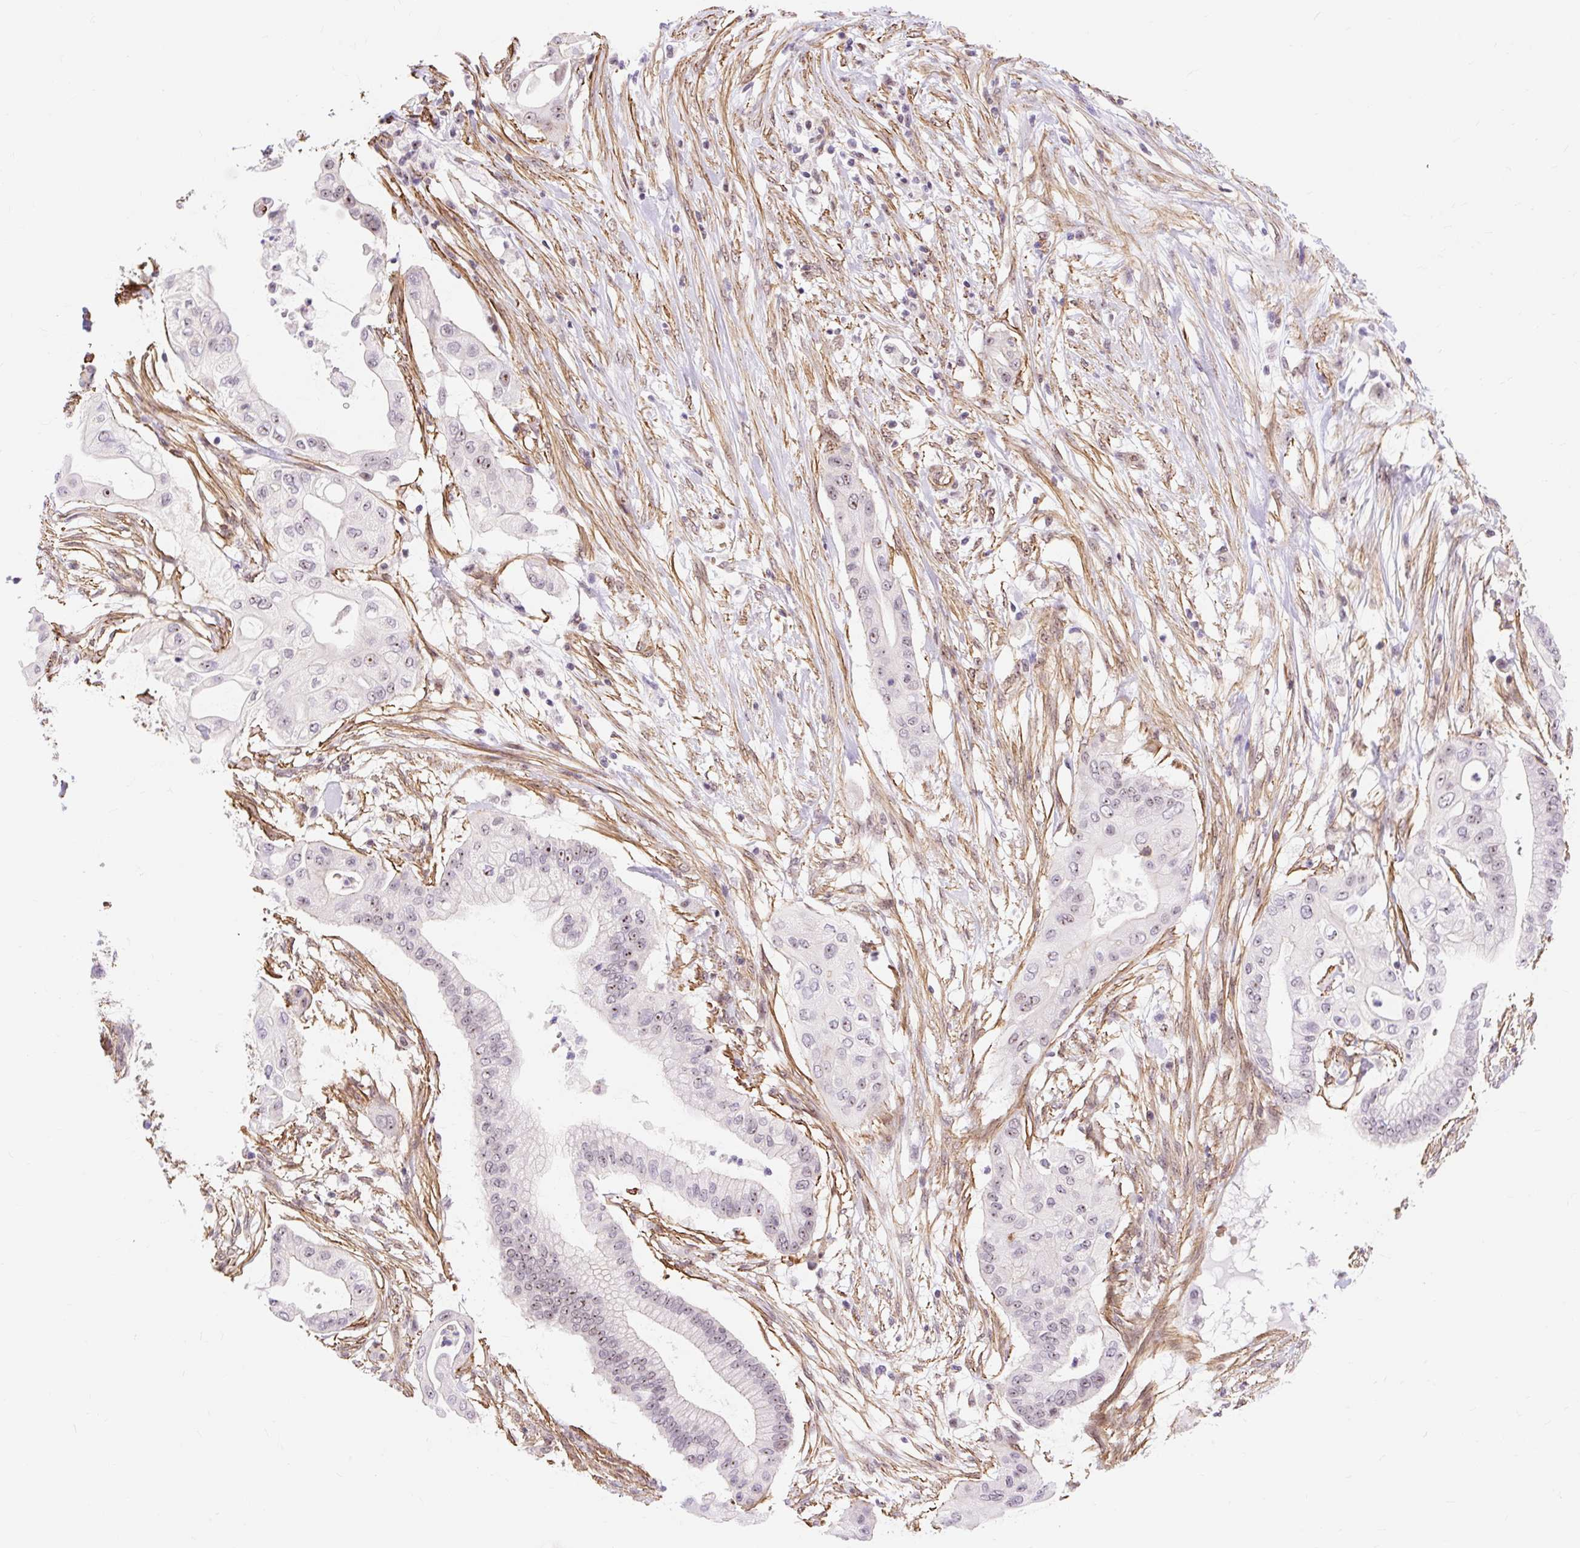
{"staining": {"intensity": "moderate", "quantity": ">75%", "location": "nuclear"}, "tissue": "pancreatic cancer", "cell_type": "Tumor cells", "image_type": "cancer", "snomed": [{"axis": "morphology", "description": "Adenocarcinoma, NOS"}, {"axis": "topography", "description": "Pancreas"}], "caption": "The histopathology image reveals staining of pancreatic cancer, revealing moderate nuclear protein expression (brown color) within tumor cells. The staining was performed using DAB (3,3'-diaminobenzidine) to visualize the protein expression in brown, while the nuclei were stained in blue with hematoxylin (Magnification: 20x).", "gene": "OBP2A", "patient": {"sex": "male", "age": 68}}